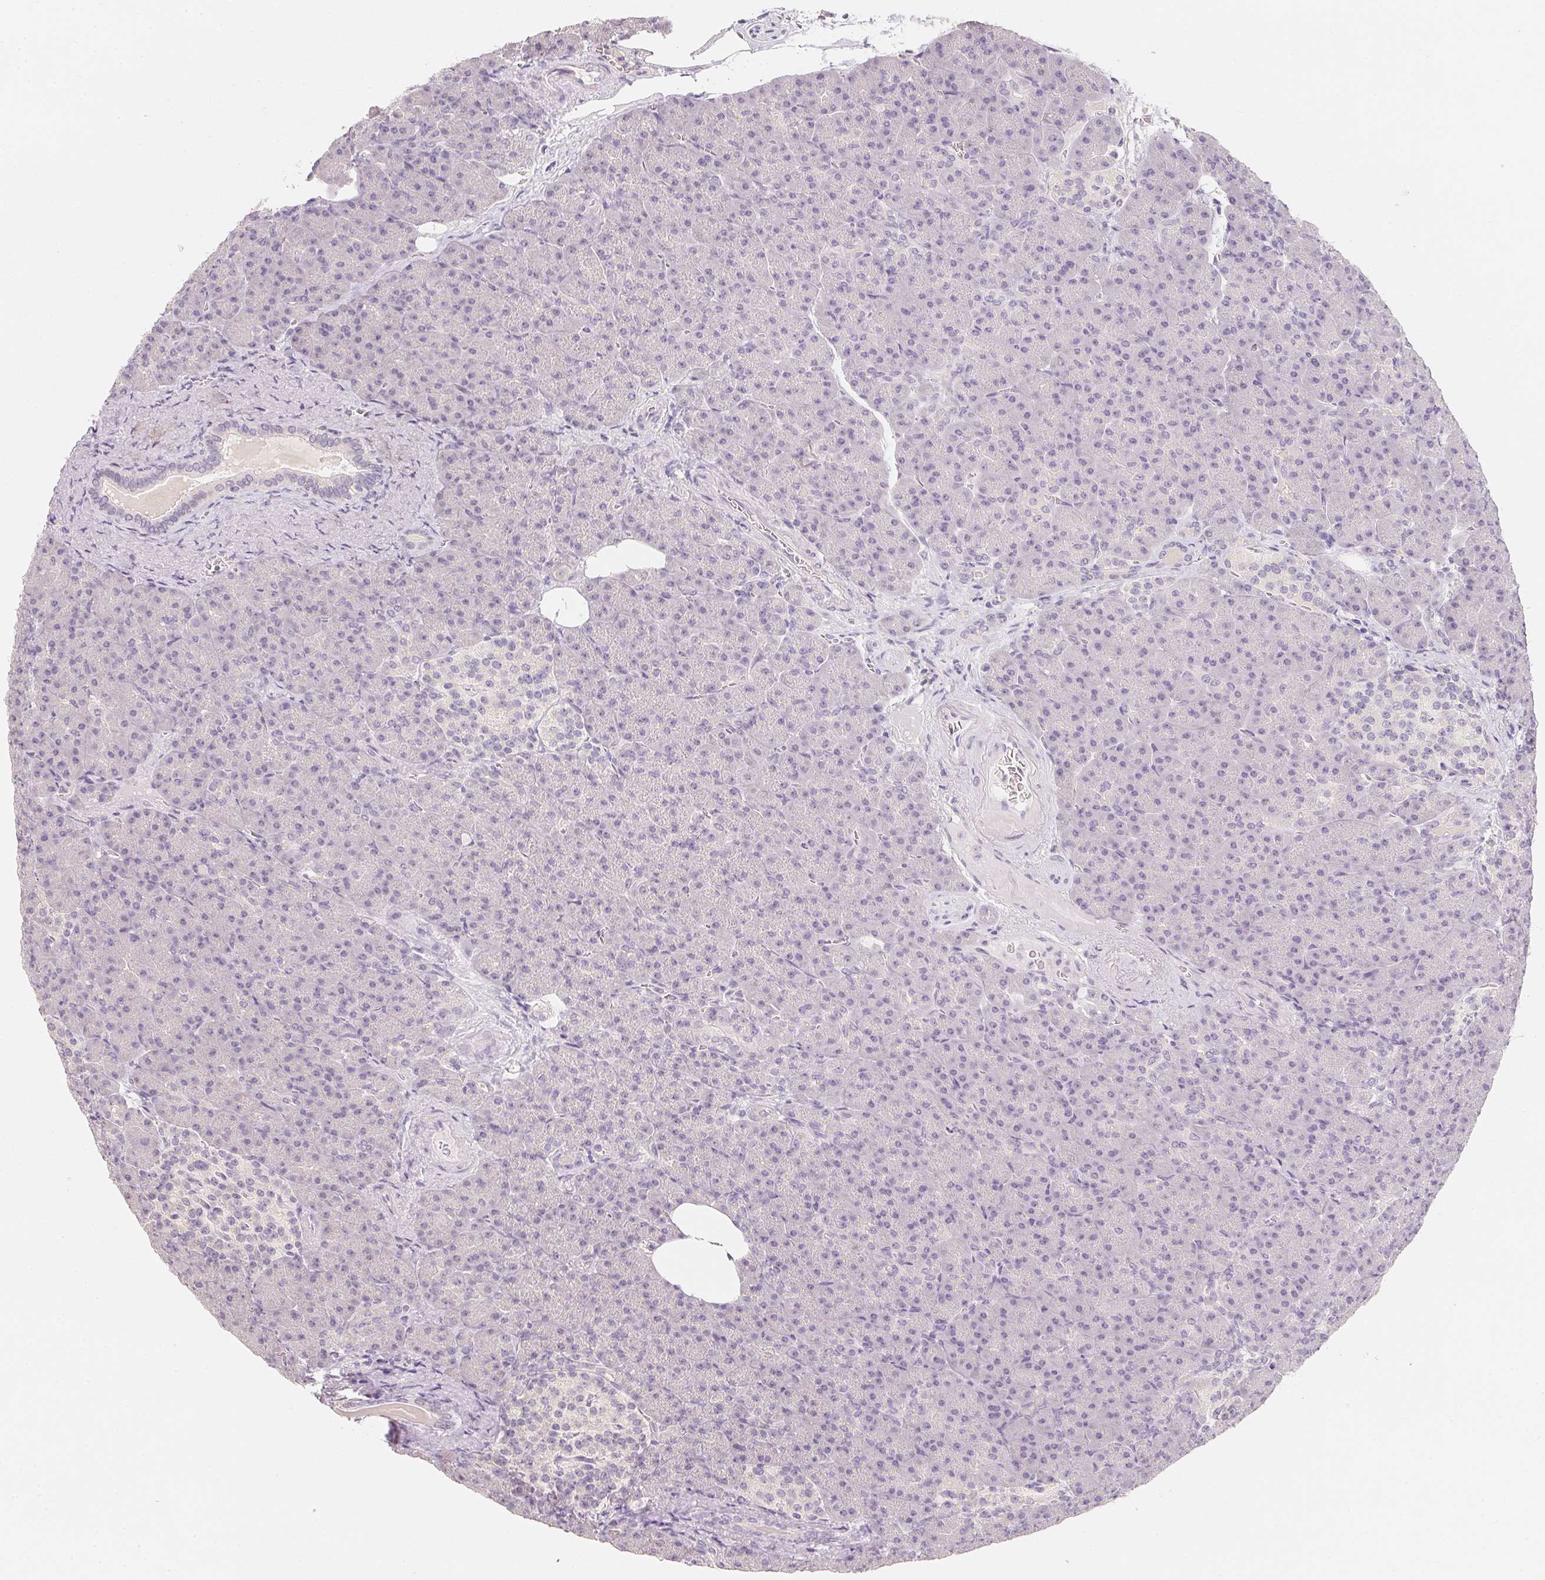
{"staining": {"intensity": "negative", "quantity": "none", "location": "none"}, "tissue": "pancreas", "cell_type": "Exocrine glandular cells", "image_type": "normal", "snomed": [{"axis": "morphology", "description": "Normal tissue, NOS"}, {"axis": "topography", "description": "Pancreas"}], "caption": "Immunohistochemistry photomicrograph of benign pancreas: human pancreas stained with DAB exhibits no significant protein staining in exocrine glandular cells.", "gene": "ZBBX", "patient": {"sex": "female", "age": 74}}